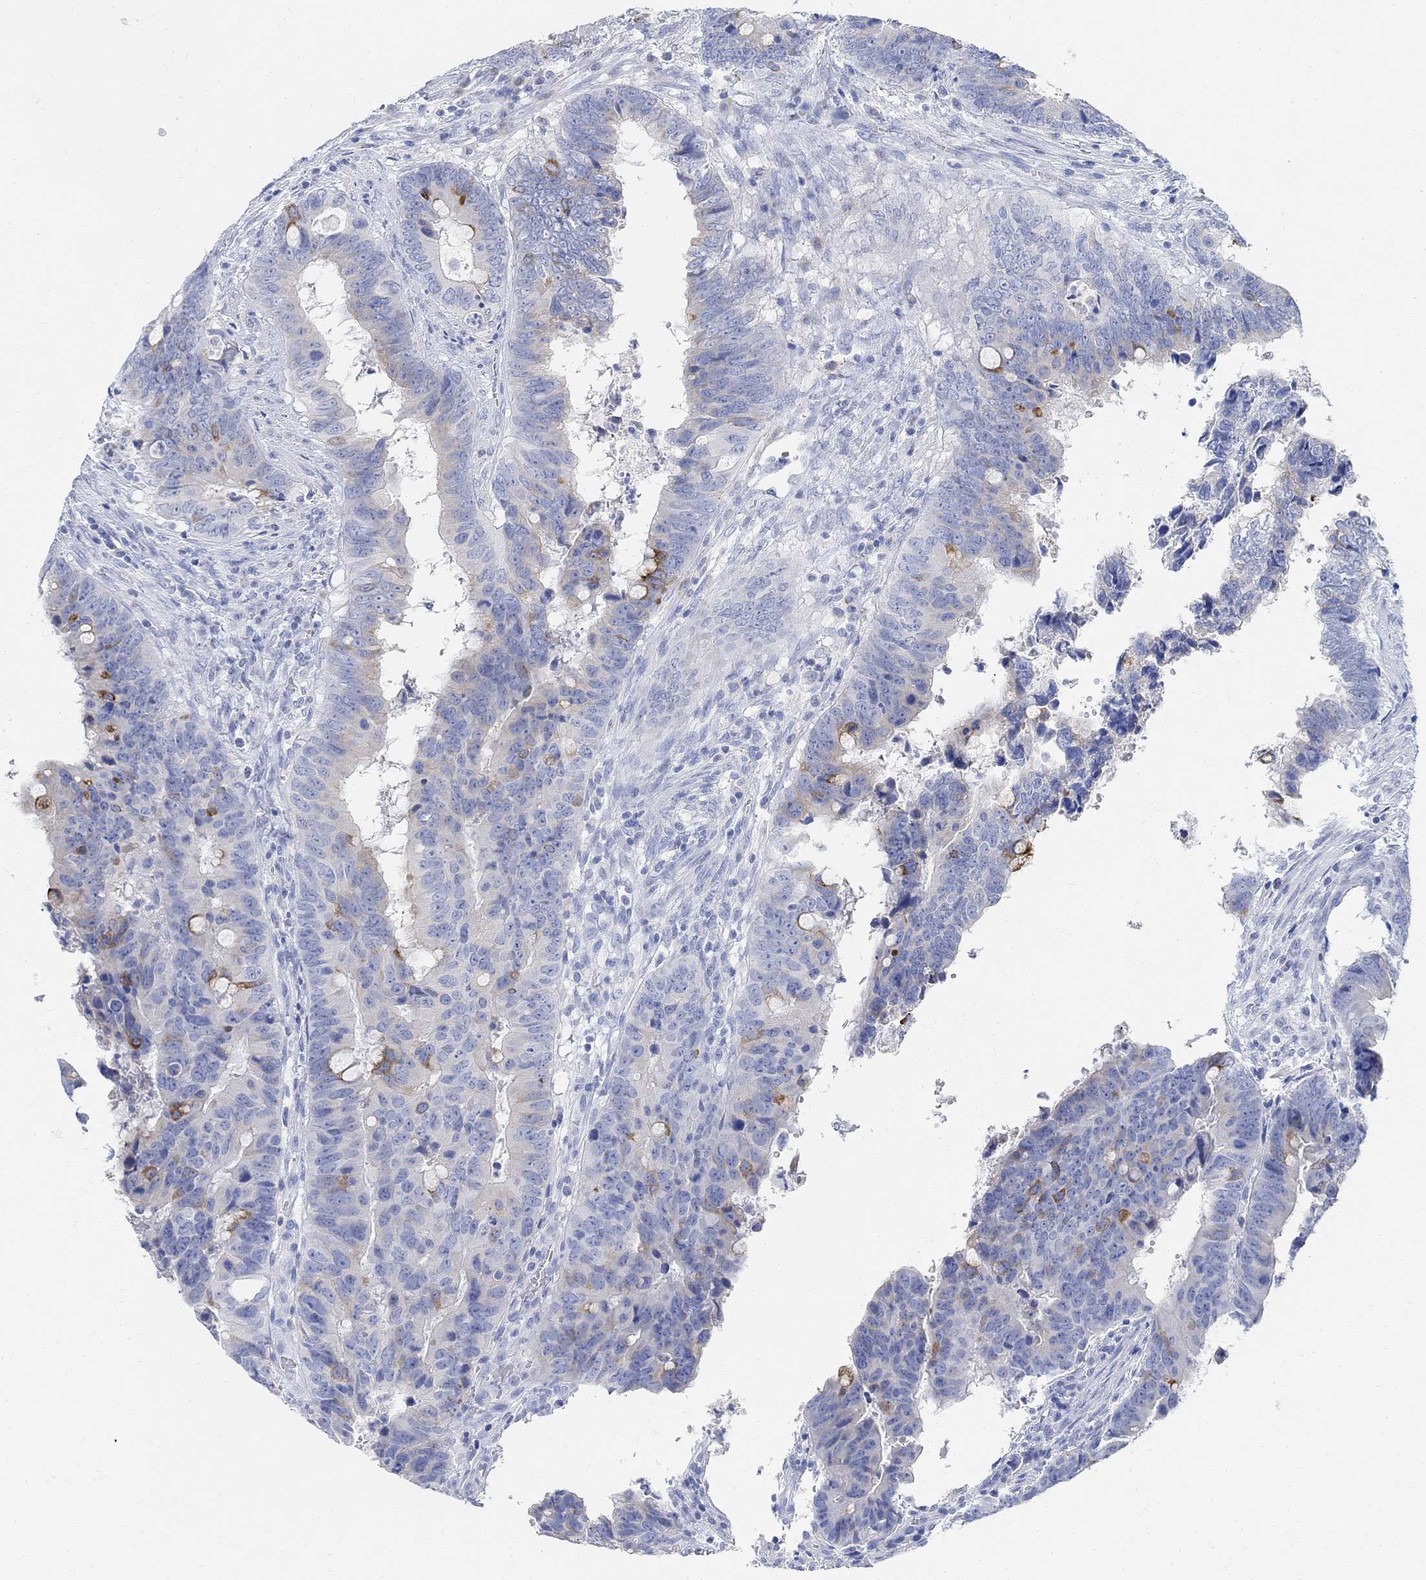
{"staining": {"intensity": "negative", "quantity": "none", "location": "none"}, "tissue": "colorectal cancer", "cell_type": "Tumor cells", "image_type": "cancer", "snomed": [{"axis": "morphology", "description": "Adenocarcinoma, NOS"}, {"axis": "topography", "description": "Colon"}], "caption": "DAB immunohistochemical staining of human adenocarcinoma (colorectal) reveals no significant staining in tumor cells.", "gene": "RETNLB", "patient": {"sex": "female", "age": 82}}